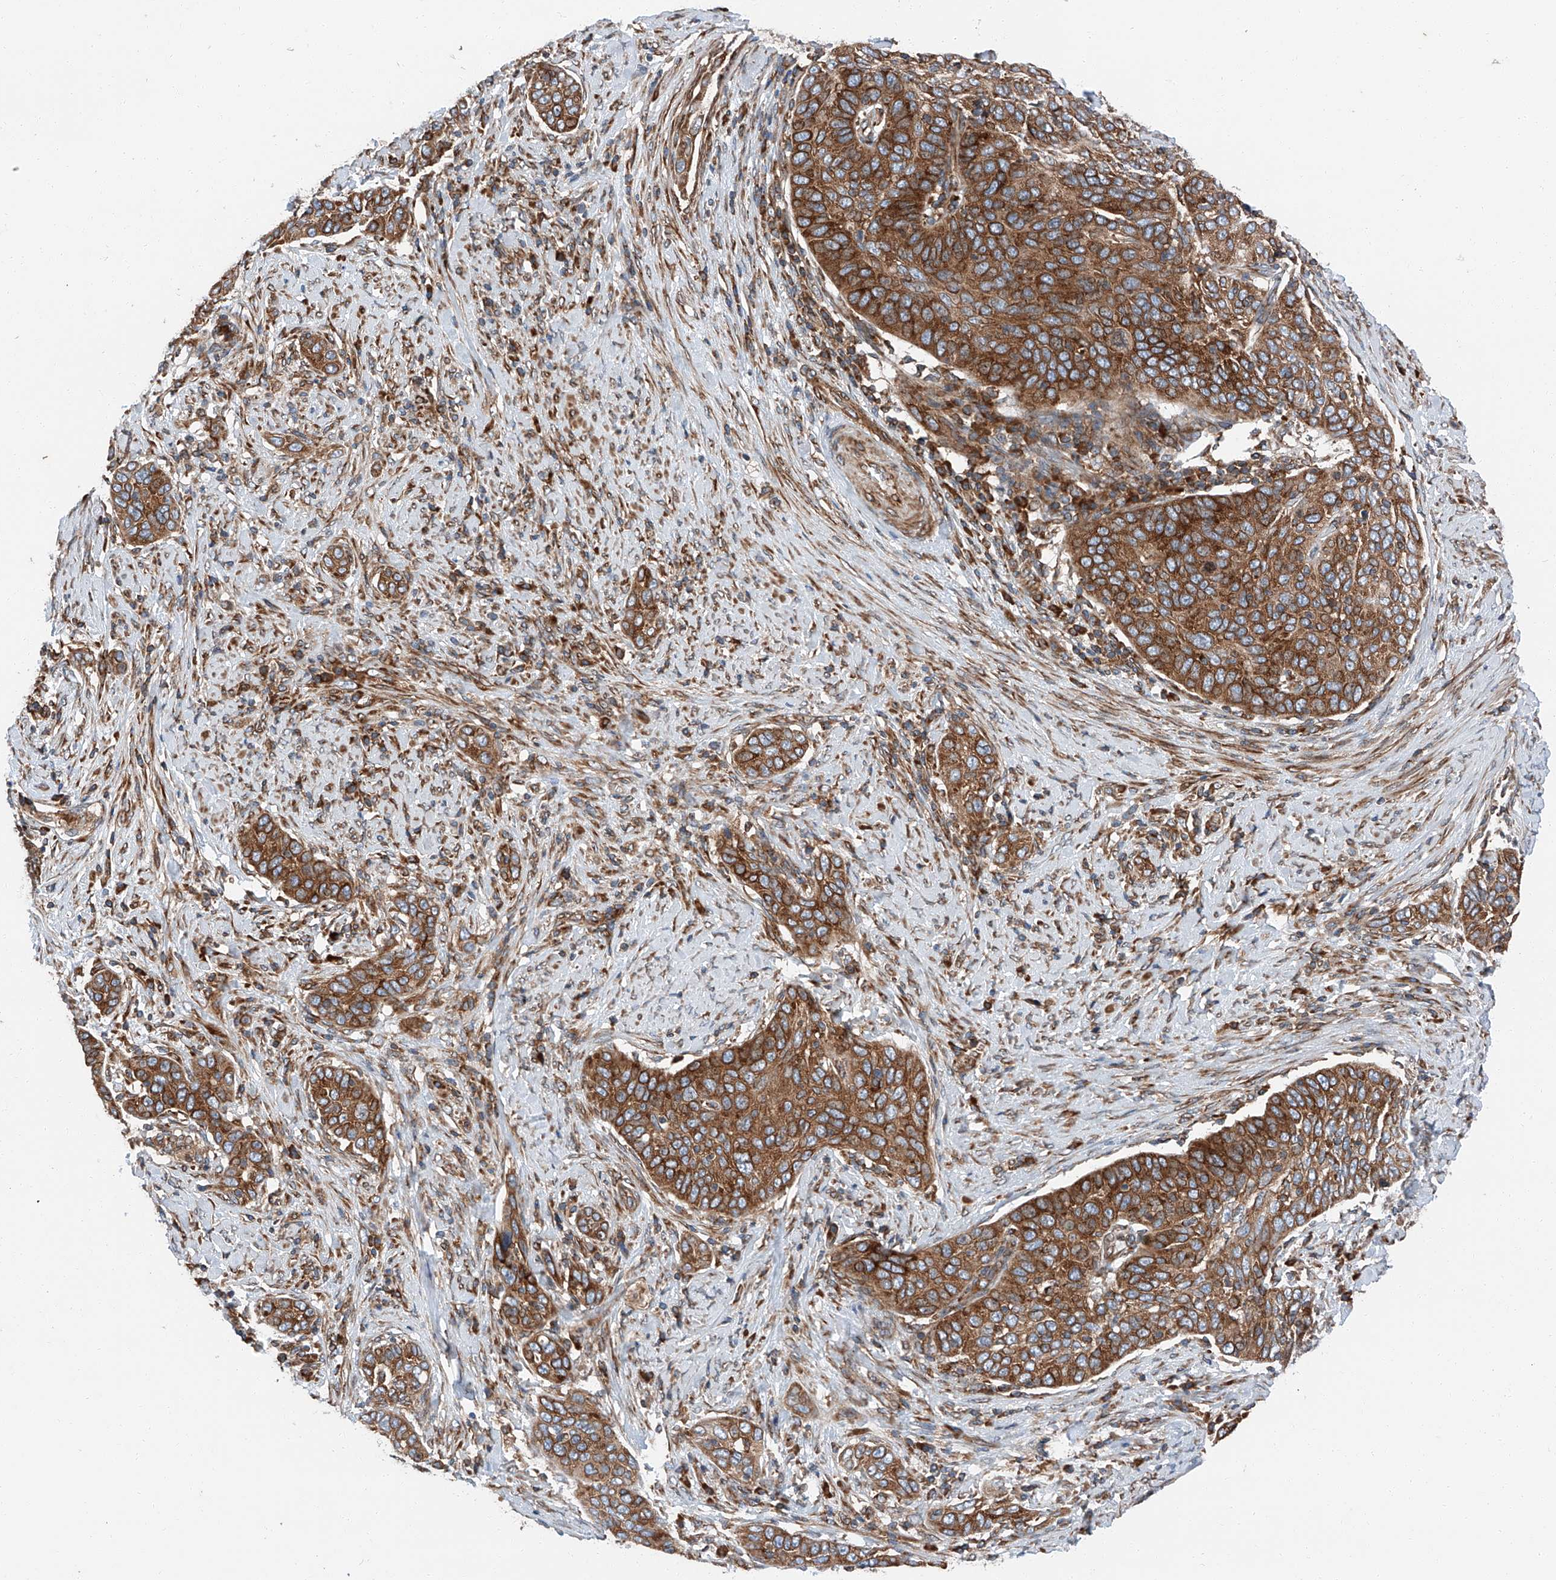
{"staining": {"intensity": "strong", "quantity": ">75%", "location": "cytoplasmic/membranous"}, "tissue": "cervical cancer", "cell_type": "Tumor cells", "image_type": "cancer", "snomed": [{"axis": "morphology", "description": "Squamous cell carcinoma, NOS"}, {"axis": "topography", "description": "Cervix"}], "caption": "Human cervical squamous cell carcinoma stained with a protein marker reveals strong staining in tumor cells.", "gene": "ZC3H15", "patient": {"sex": "female", "age": 60}}